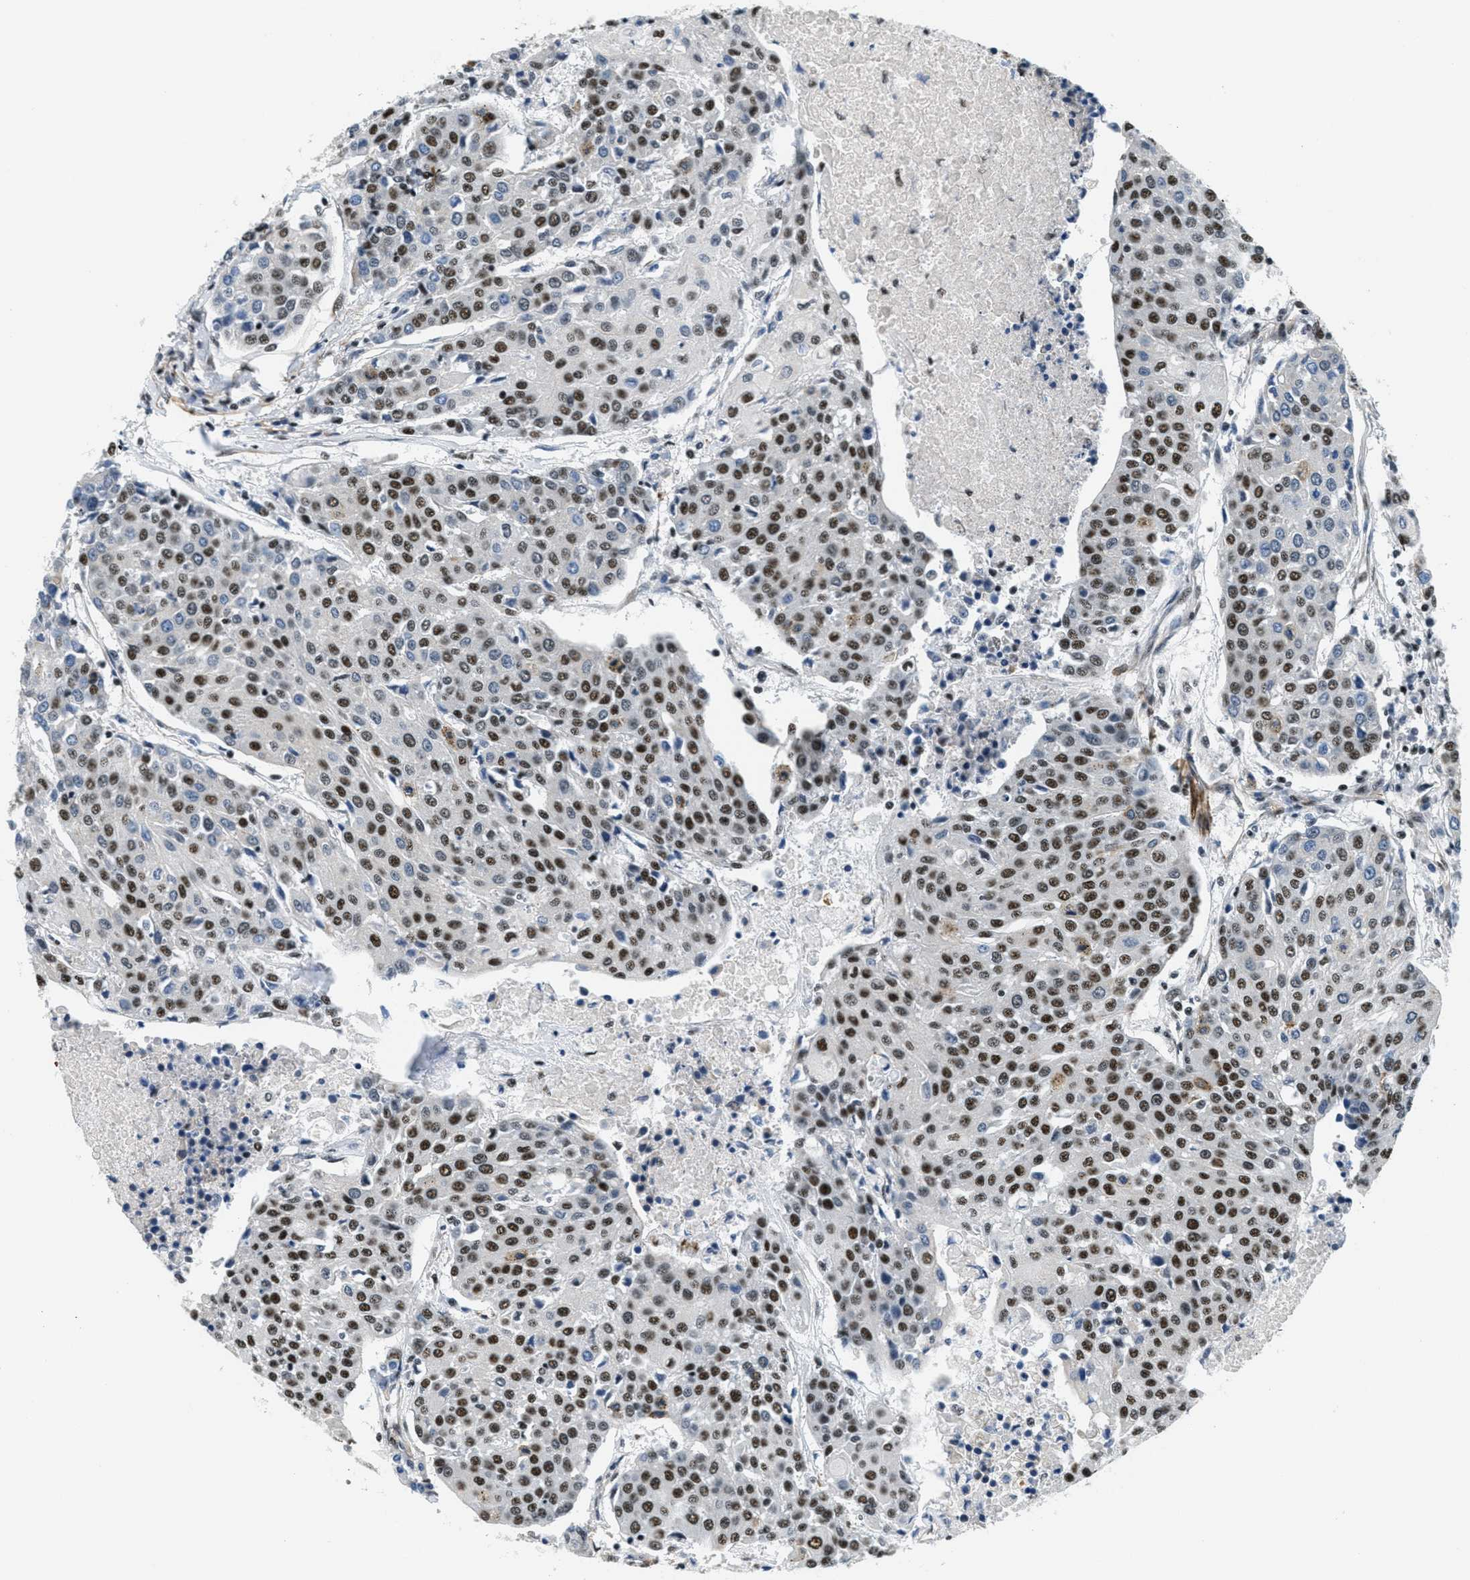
{"staining": {"intensity": "strong", "quantity": ">75%", "location": "nuclear"}, "tissue": "urothelial cancer", "cell_type": "Tumor cells", "image_type": "cancer", "snomed": [{"axis": "morphology", "description": "Urothelial carcinoma, High grade"}, {"axis": "topography", "description": "Urinary bladder"}], "caption": "High-grade urothelial carcinoma tissue reveals strong nuclear positivity in about >75% of tumor cells, visualized by immunohistochemistry.", "gene": "CFAP36", "patient": {"sex": "female", "age": 85}}